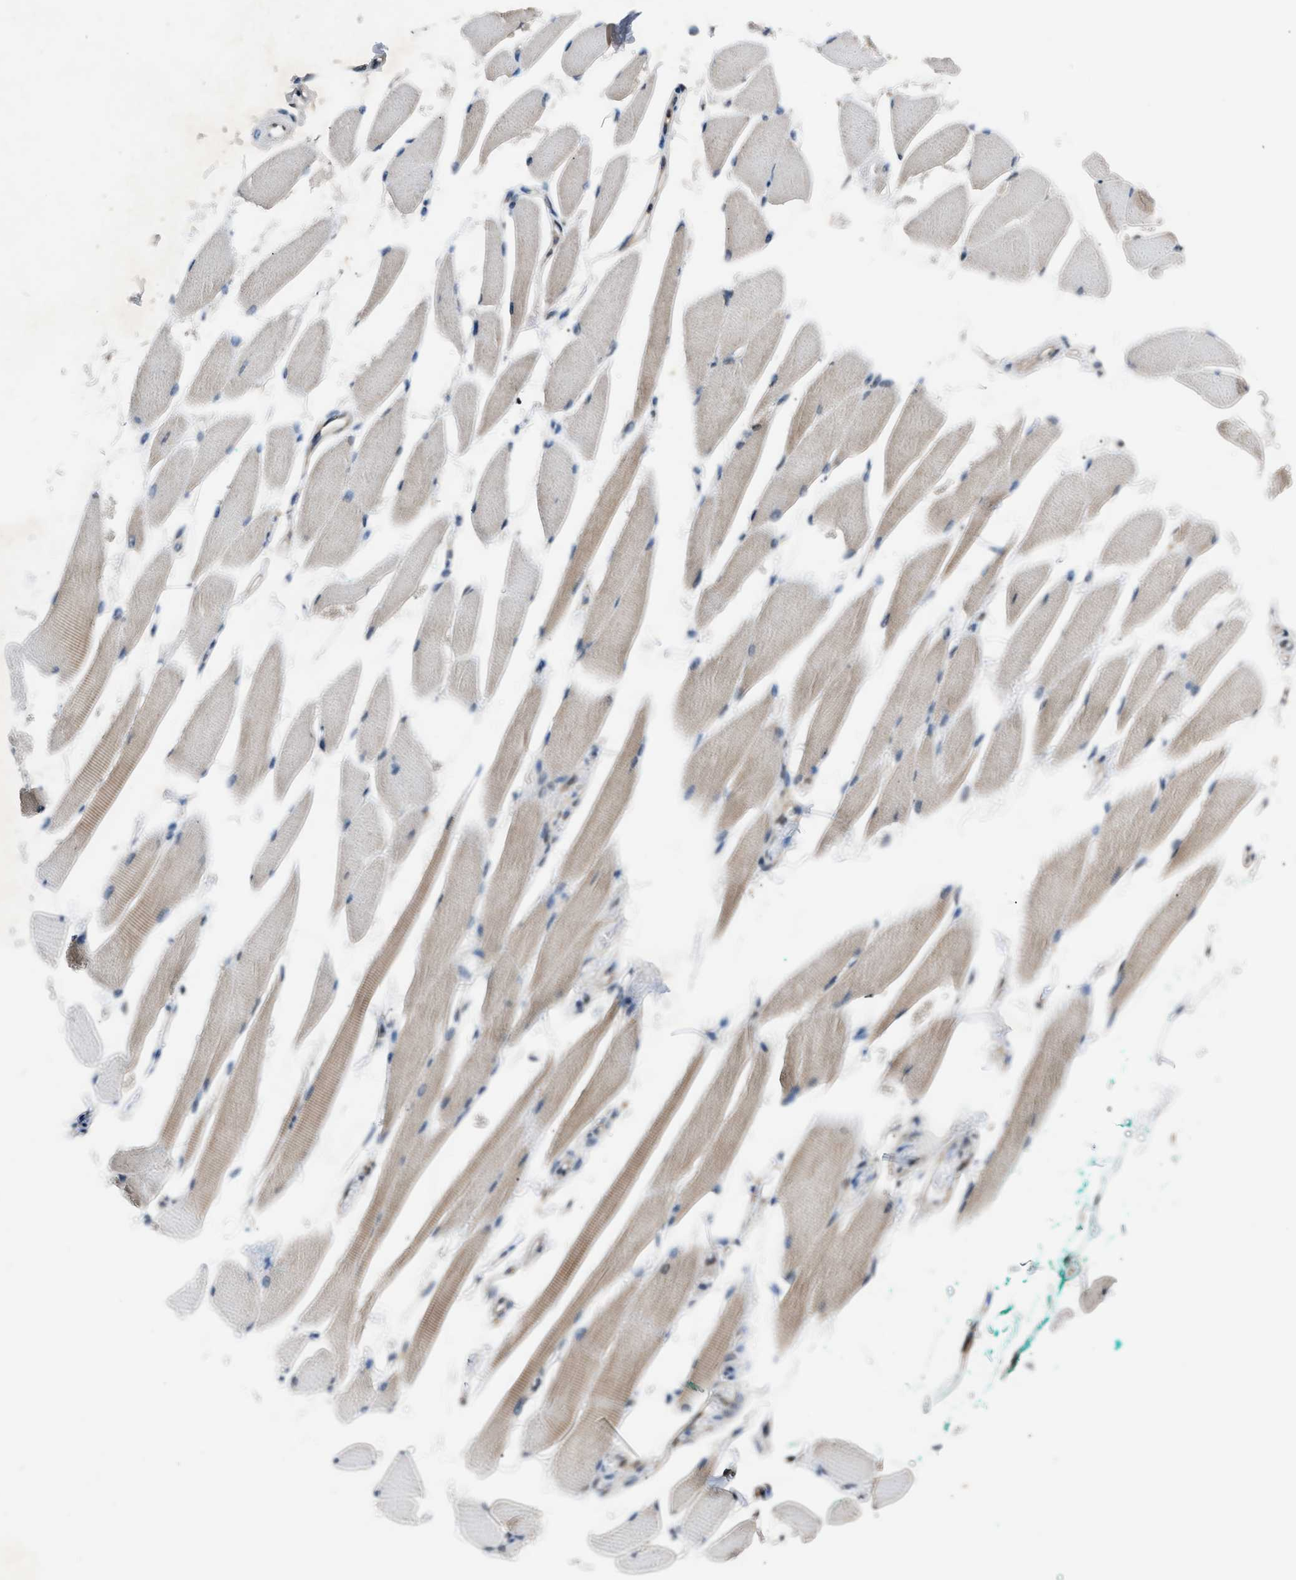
{"staining": {"intensity": "weak", "quantity": ">75%", "location": "cytoplasmic/membranous"}, "tissue": "skeletal muscle", "cell_type": "Myocytes", "image_type": "normal", "snomed": [{"axis": "morphology", "description": "Normal tissue, NOS"}, {"axis": "topography", "description": "Skeletal muscle"}, {"axis": "topography", "description": "Oral tissue"}, {"axis": "topography", "description": "Peripheral nerve tissue"}], "caption": "Immunohistochemistry image of benign skeletal muscle: skeletal muscle stained using immunohistochemistry (IHC) reveals low levels of weak protein expression localized specifically in the cytoplasmic/membranous of myocytes, appearing as a cytoplasmic/membranous brown color.", "gene": "TP53I3", "patient": {"sex": "female", "age": 84}}